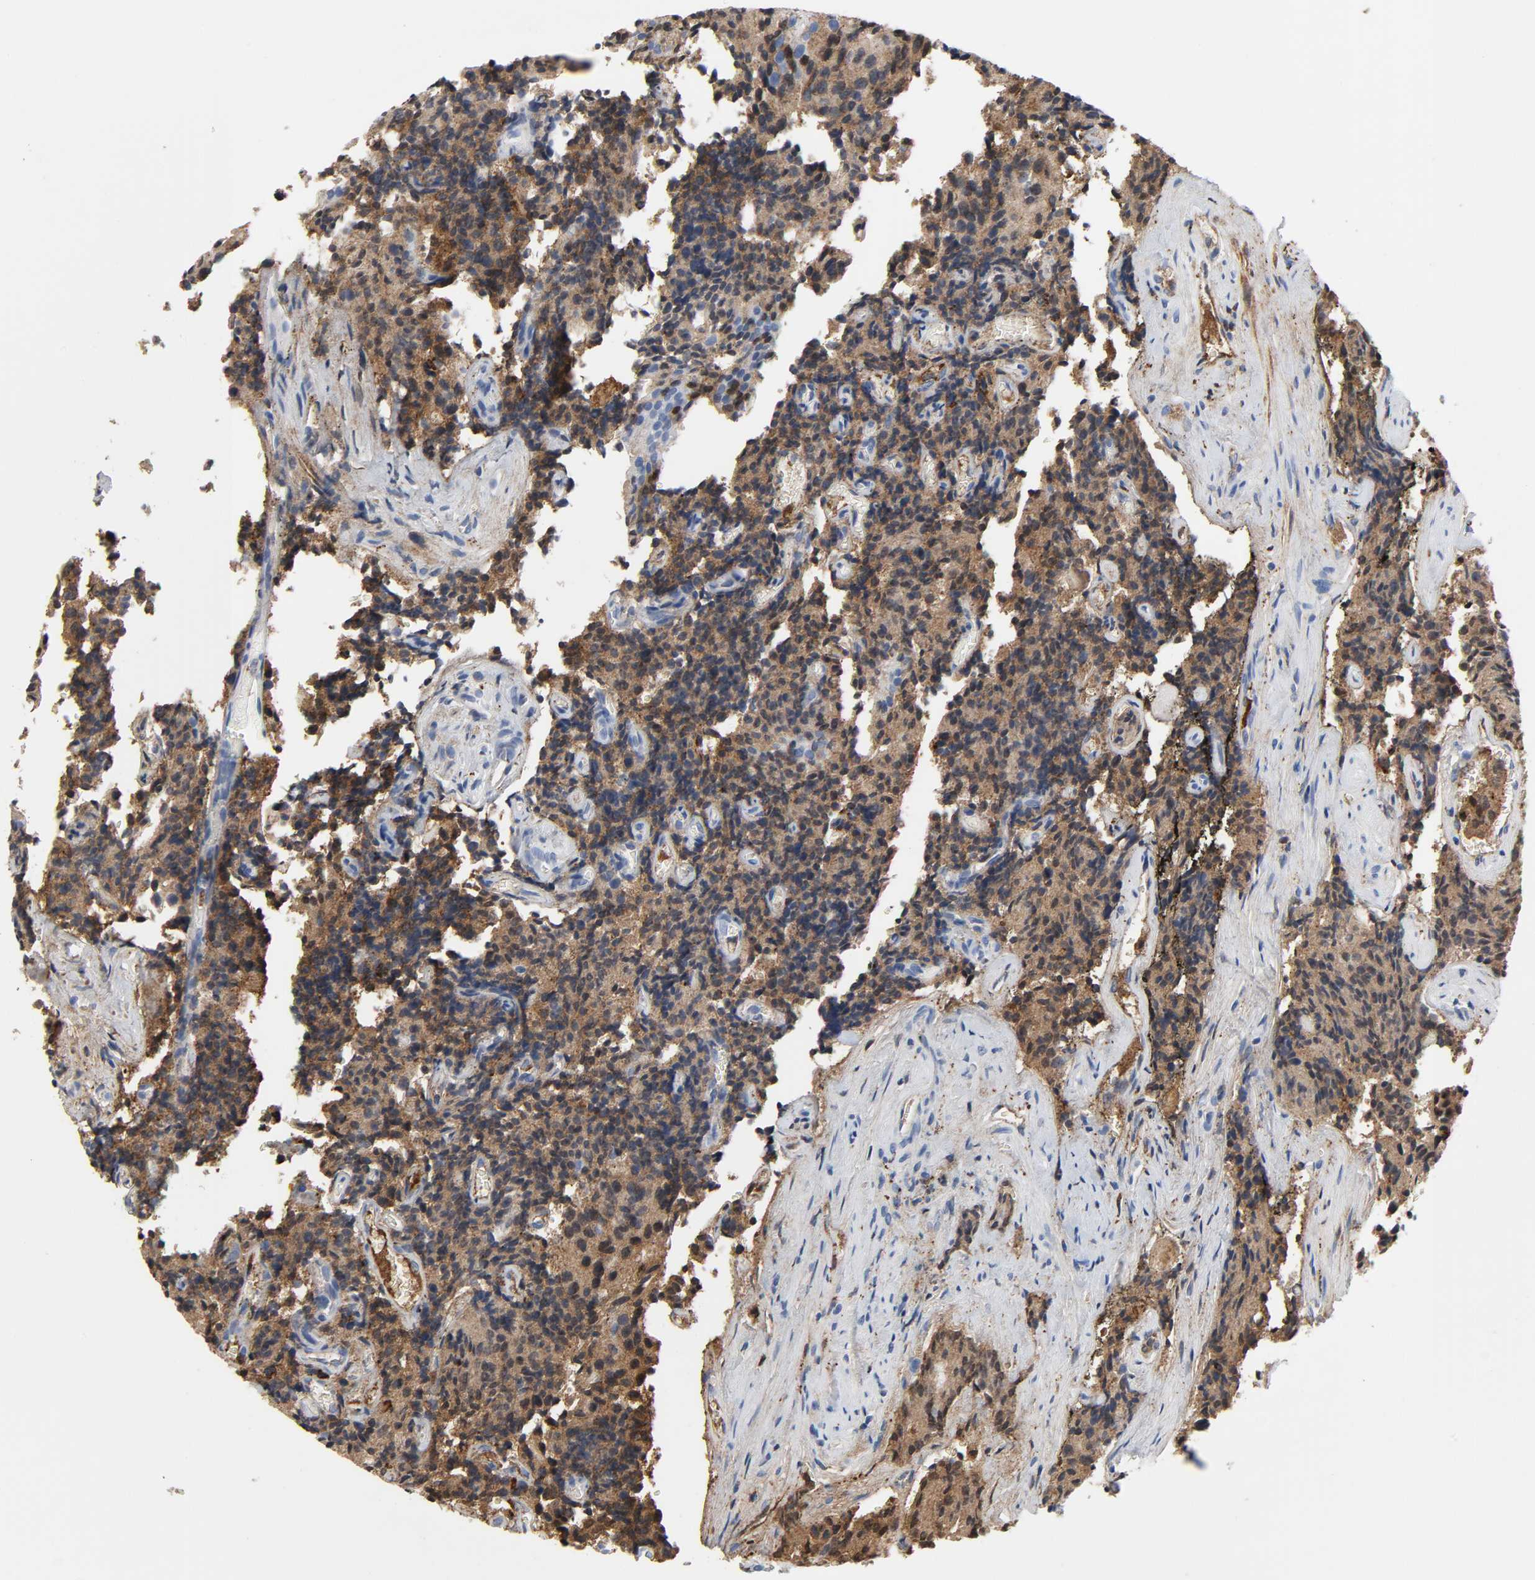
{"staining": {"intensity": "moderate", "quantity": "25%-75%", "location": "cytoplasmic/membranous"}, "tissue": "prostate cancer", "cell_type": "Tumor cells", "image_type": "cancer", "snomed": [{"axis": "morphology", "description": "Adenocarcinoma, High grade"}, {"axis": "topography", "description": "Prostate"}], "caption": "Immunohistochemistry (IHC) of prostate adenocarcinoma (high-grade) reveals medium levels of moderate cytoplasmic/membranous positivity in about 25%-75% of tumor cells.", "gene": "C3", "patient": {"sex": "male", "age": 58}}